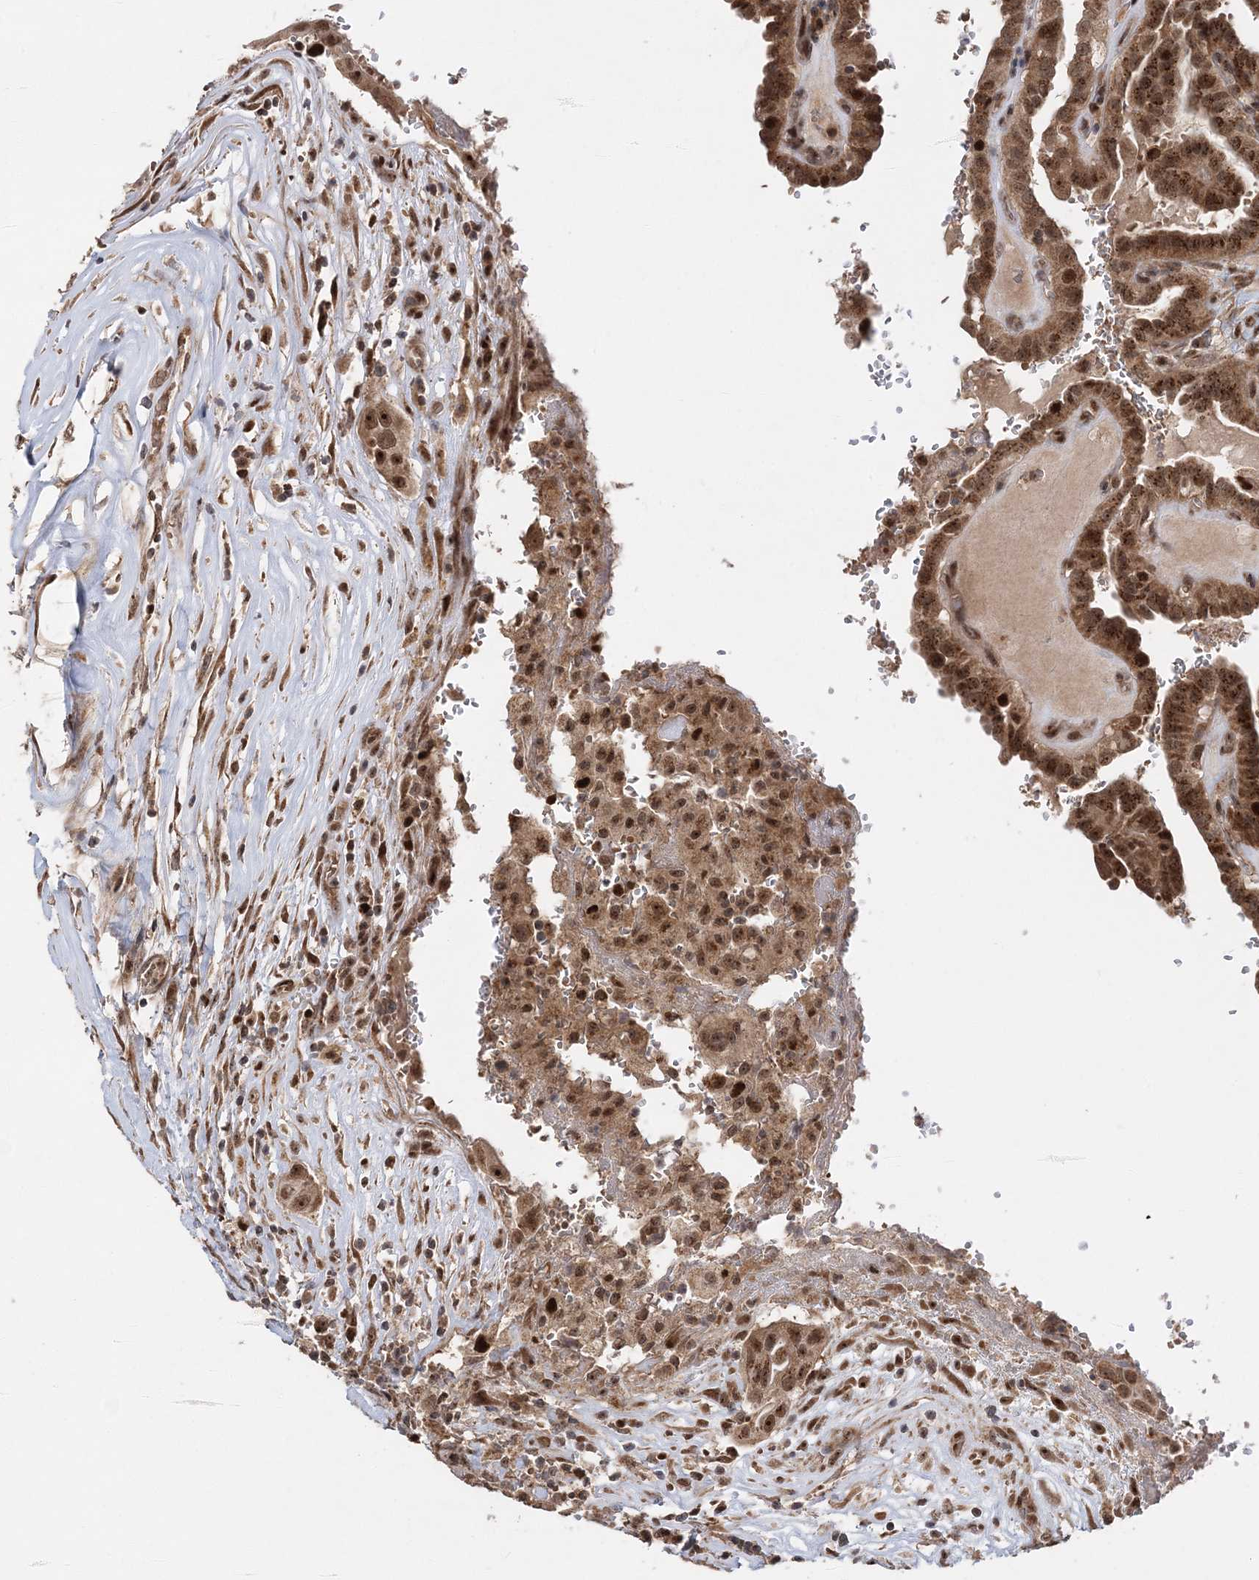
{"staining": {"intensity": "moderate", "quantity": ">75%", "location": "cytoplasmic/membranous,nuclear"}, "tissue": "thyroid cancer", "cell_type": "Tumor cells", "image_type": "cancer", "snomed": [{"axis": "morphology", "description": "Papillary adenocarcinoma, NOS"}, {"axis": "topography", "description": "Thyroid gland"}], "caption": "High-magnification brightfield microscopy of papillary adenocarcinoma (thyroid) stained with DAB (brown) and counterstained with hematoxylin (blue). tumor cells exhibit moderate cytoplasmic/membranous and nuclear expression is identified in about>75% of cells.", "gene": "KIF4A", "patient": {"sex": "male", "age": 77}}